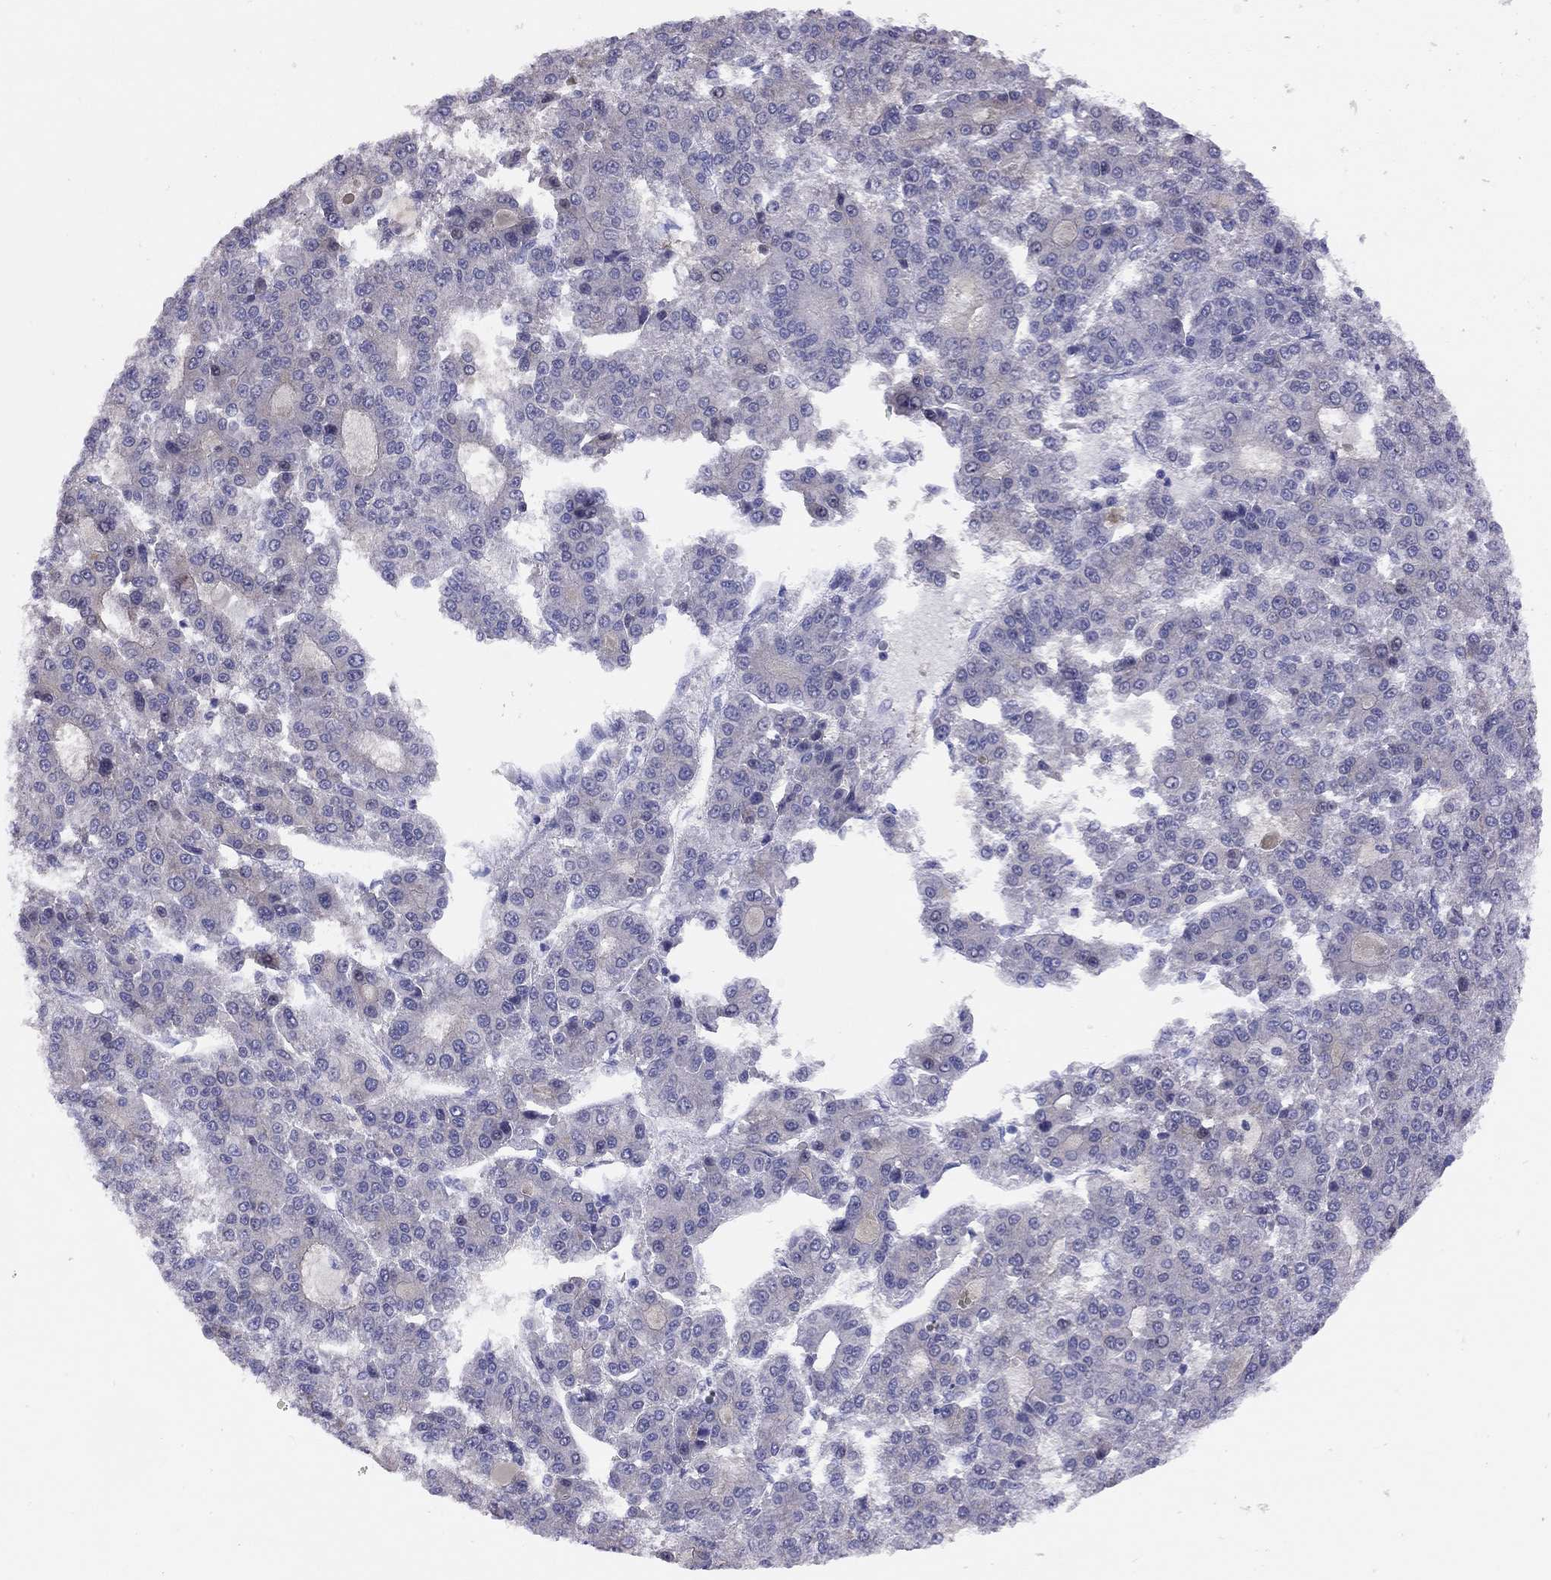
{"staining": {"intensity": "negative", "quantity": "none", "location": "none"}, "tissue": "liver cancer", "cell_type": "Tumor cells", "image_type": "cancer", "snomed": [{"axis": "morphology", "description": "Carcinoma, Hepatocellular, NOS"}, {"axis": "topography", "description": "Liver"}], "caption": "This micrograph is of hepatocellular carcinoma (liver) stained with immunohistochemistry (IHC) to label a protein in brown with the nuclei are counter-stained blue. There is no positivity in tumor cells.", "gene": "LRIT2", "patient": {"sex": "male", "age": 70}}